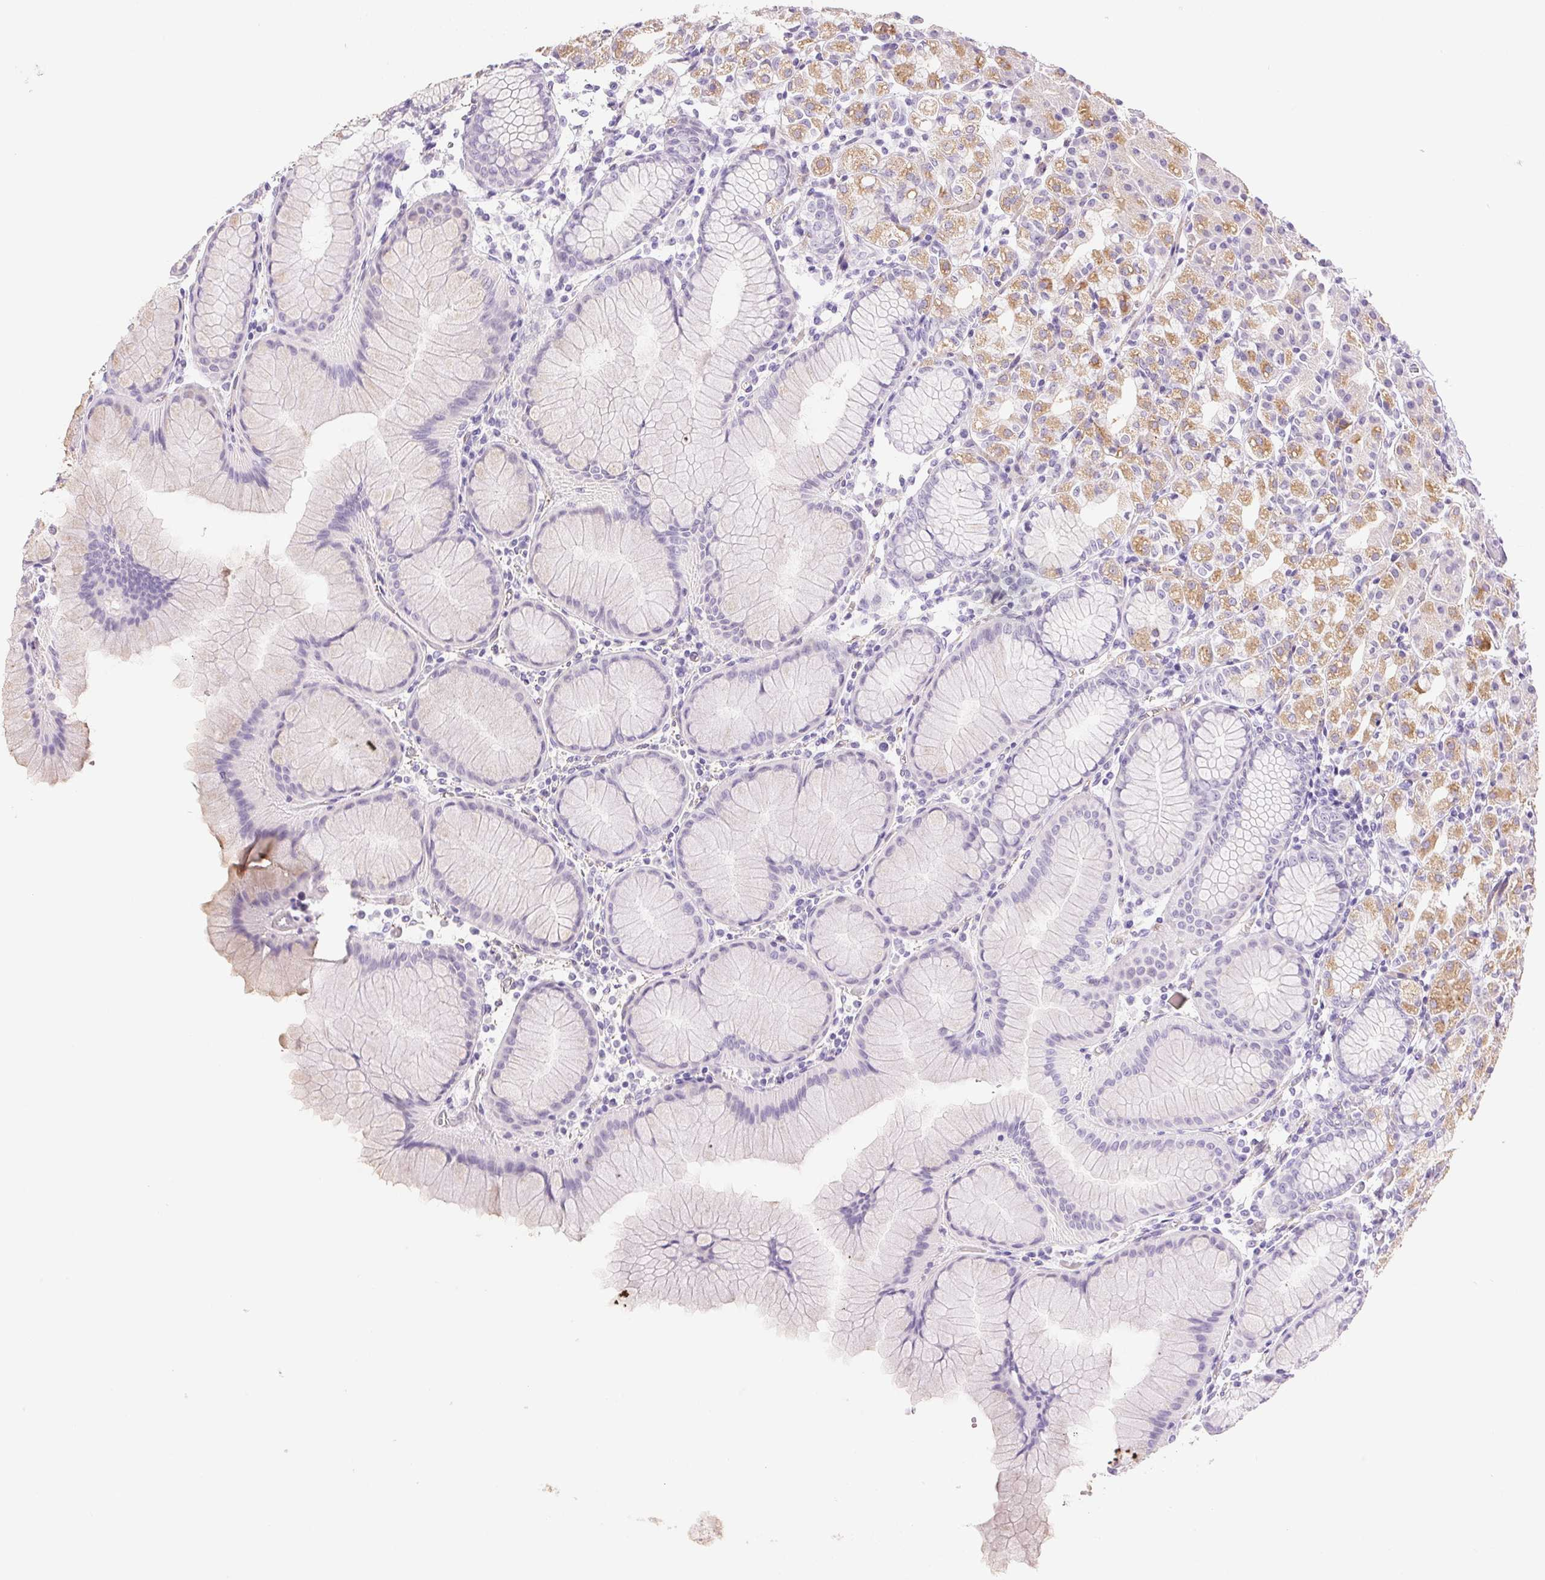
{"staining": {"intensity": "moderate", "quantity": "25%-75%", "location": "cytoplasmic/membranous"}, "tissue": "stomach", "cell_type": "Glandular cells", "image_type": "normal", "snomed": [{"axis": "morphology", "description": "Normal tissue, NOS"}, {"axis": "topography", "description": "Stomach"}], "caption": "DAB immunohistochemical staining of normal stomach displays moderate cytoplasmic/membranous protein staining in about 25%-75% of glandular cells. (Brightfield microscopy of DAB IHC at high magnification).", "gene": "KCNE2", "patient": {"sex": "female", "age": 57}}